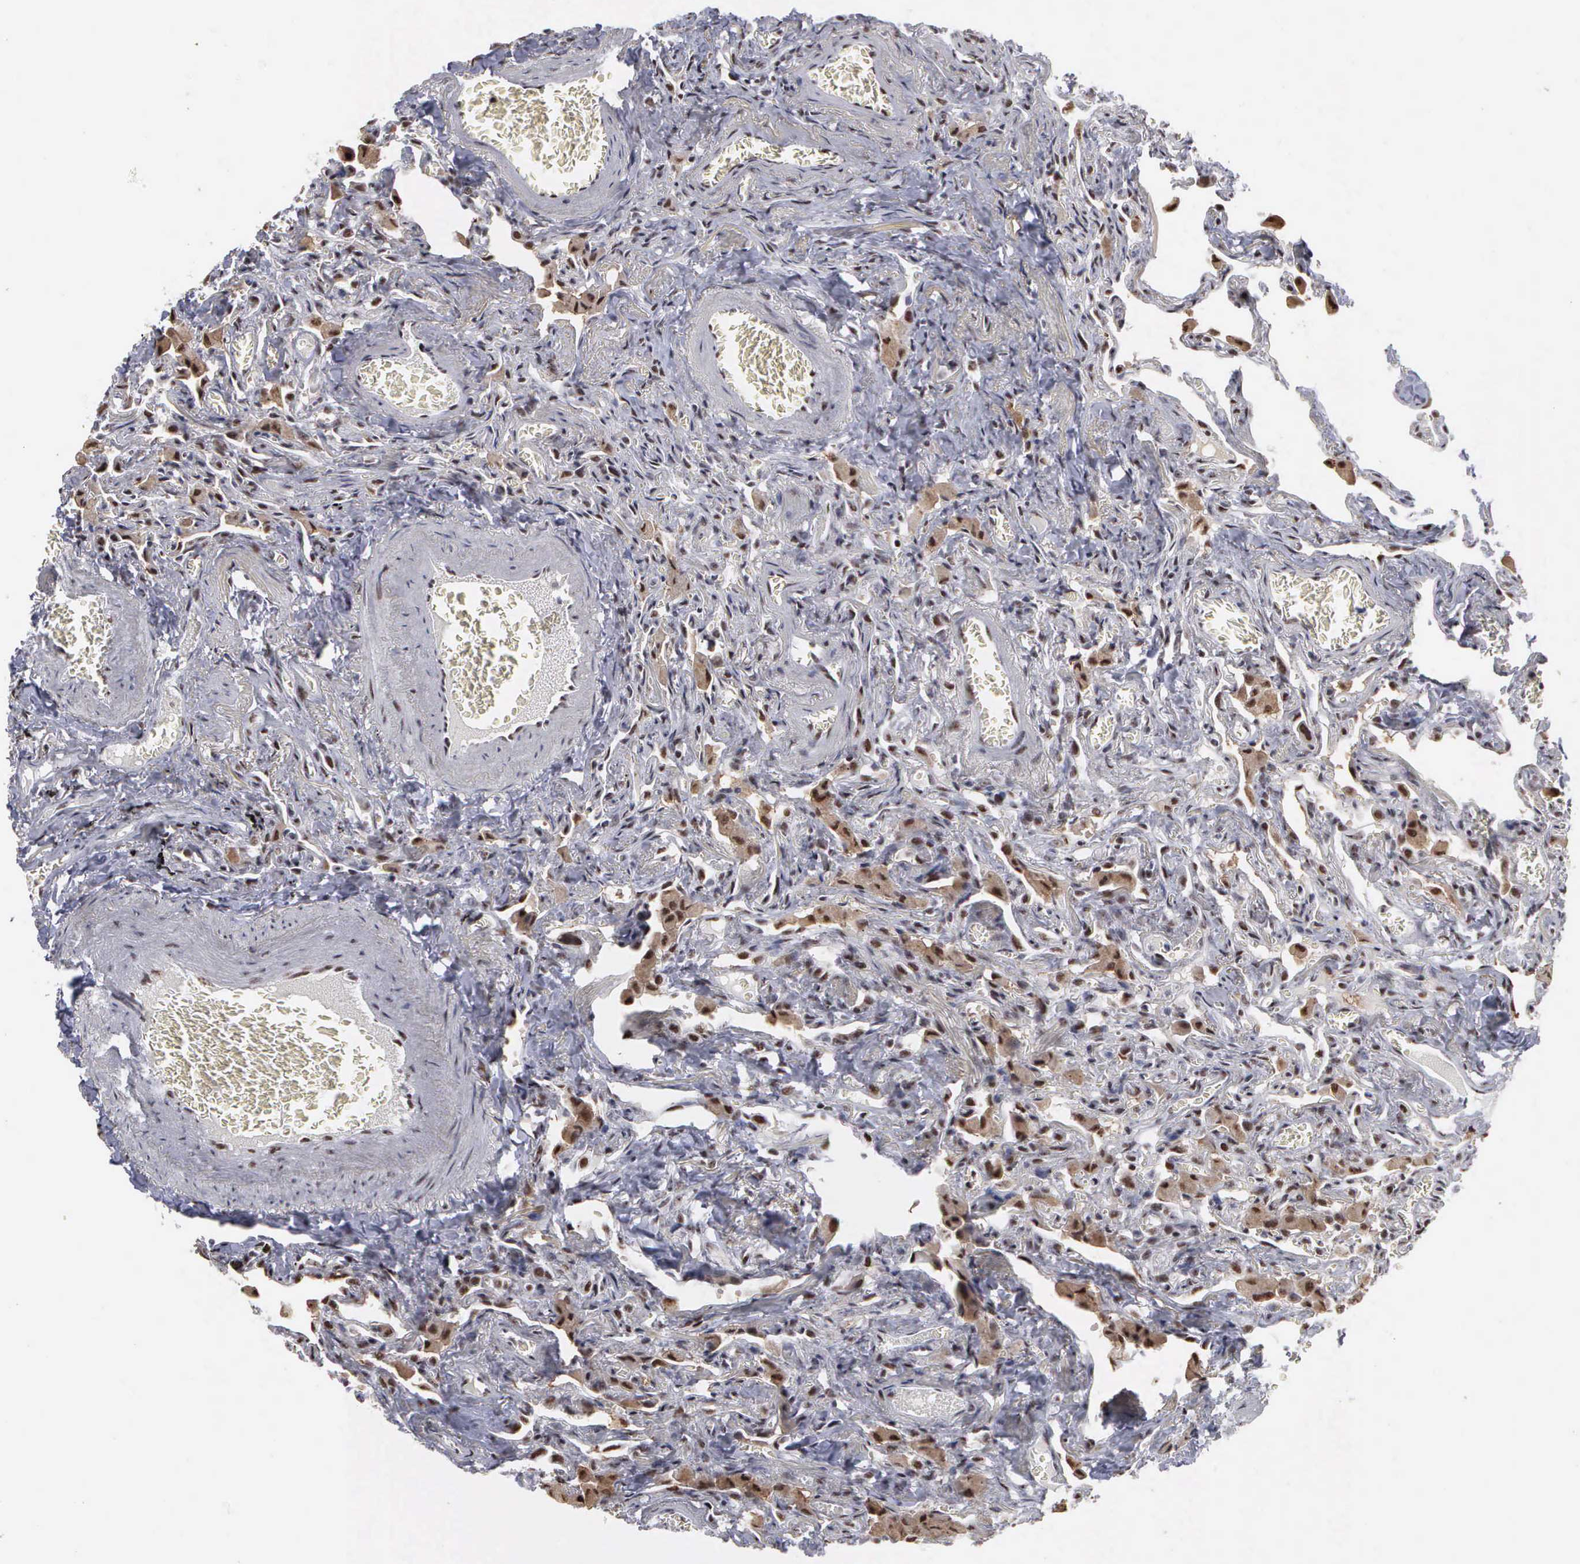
{"staining": {"intensity": "moderate", "quantity": ">75%", "location": "nuclear"}, "tissue": "lung", "cell_type": "Alveolar cells", "image_type": "normal", "snomed": [{"axis": "morphology", "description": "Normal tissue, NOS"}, {"axis": "topography", "description": "Lung"}], "caption": "Alveolar cells demonstrate medium levels of moderate nuclear positivity in approximately >75% of cells in benign human lung.", "gene": "KIAA0586", "patient": {"sex": "male", "age": 73}}